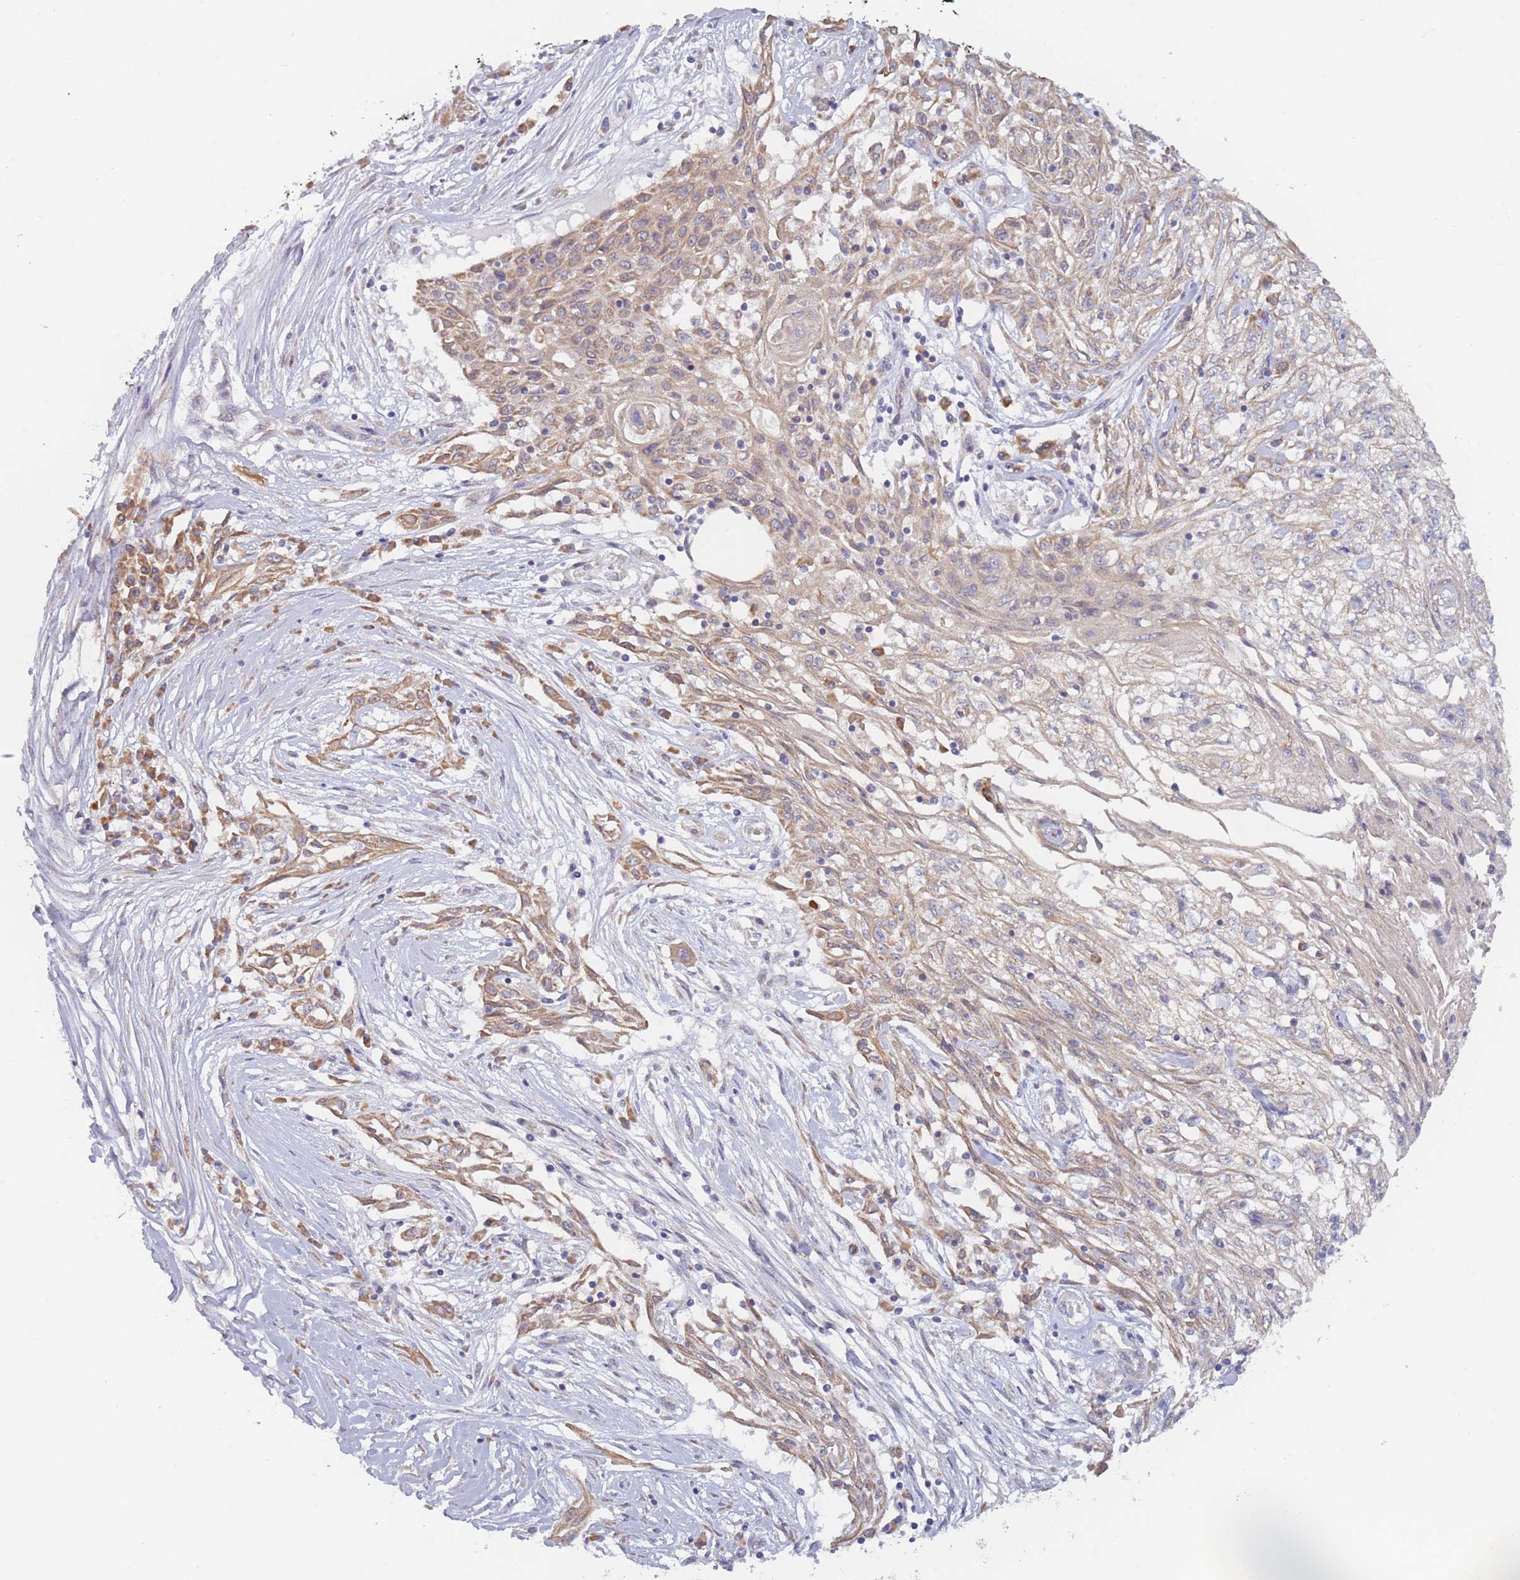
{"staining": {"intensity": "moderate", "quantity": ">75%", "location": "cytoplasmic/membranous"}, "tissue": "skin cancer", "cell_type": "Tumor cells", "image_type": "cancer", "snomed": [{"axis": "morphology", "description": "Squamous cell carcinoma, NOS"}, {"axis": "morphology", "description": "Squamous cell carcinoma, metastatic, NOS"}, {"axis": "topography", "description": "Skin"}, {"axis": "topography", "description": "Lymph node"}], "caption": "The photomicrograph demonstrates a brown stain indicating the presence of a protein in the cytoplasmic/membranous of tumor cells in skin cancer. (Brightfield microscopy of DAB IHC at high magnification).", "gene": "FAM227B", "patient": {"sex": "male", "age": 75}}